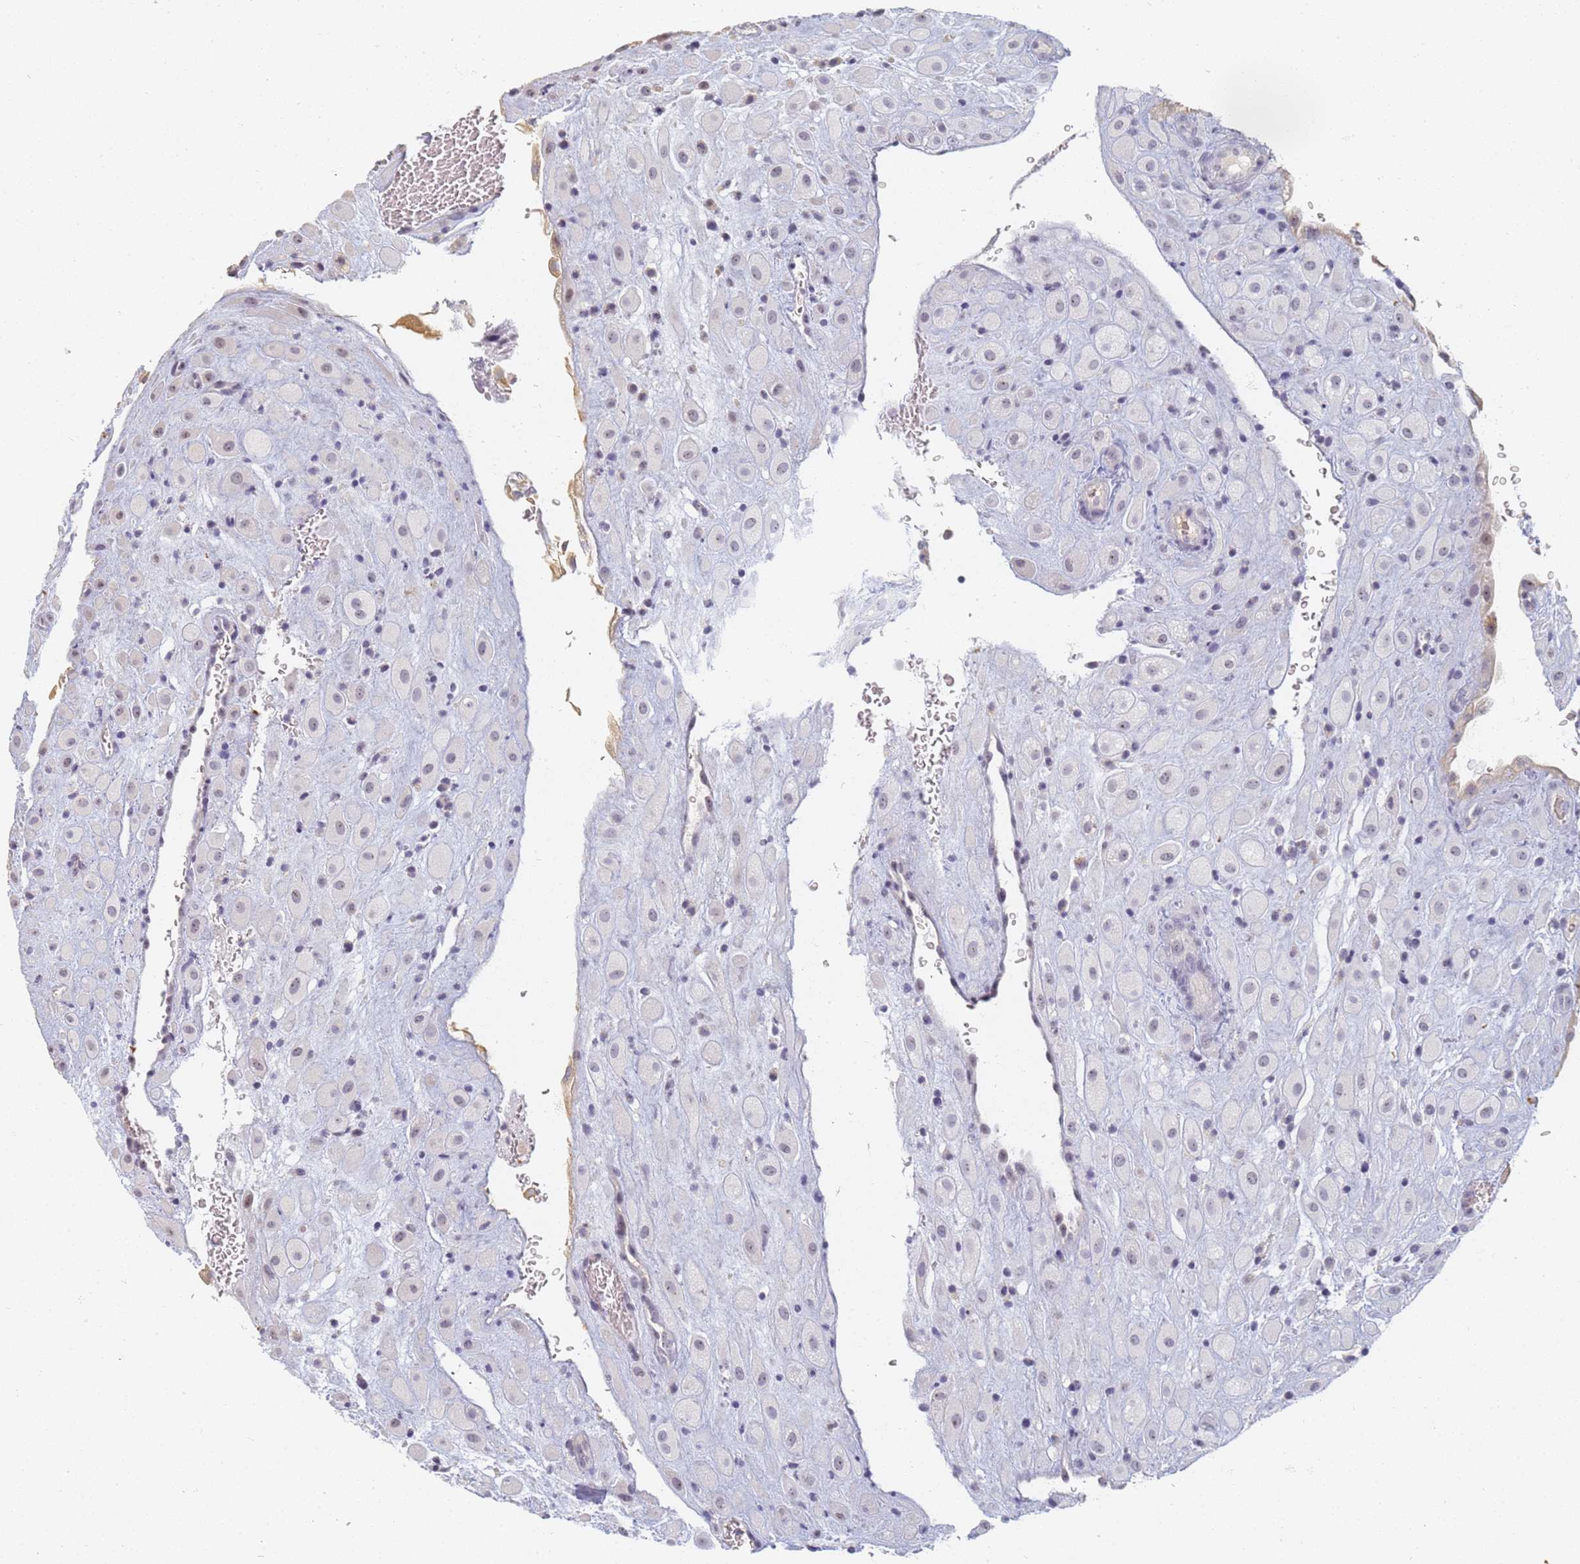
{"staining": {"intensity": "negative", "quantity": "none", "location": "none"}, "tissue": "placenta", "cell_type": "Decidual cells", "image_type": "normal", "snomed": [{"axis": "morphology", "description": "Normal tissue, NOS"}, {"axis": "topography", "description": "Placenta"}], "caption": "IHC of normal human placenta shows no positivity in decidual cells. (DAB (3,3'-diaminobenzidine) IHC with hematoxylin counter stain).", "gene": "SLC38A9", "patient": {"sex": "female", "age": 35}}